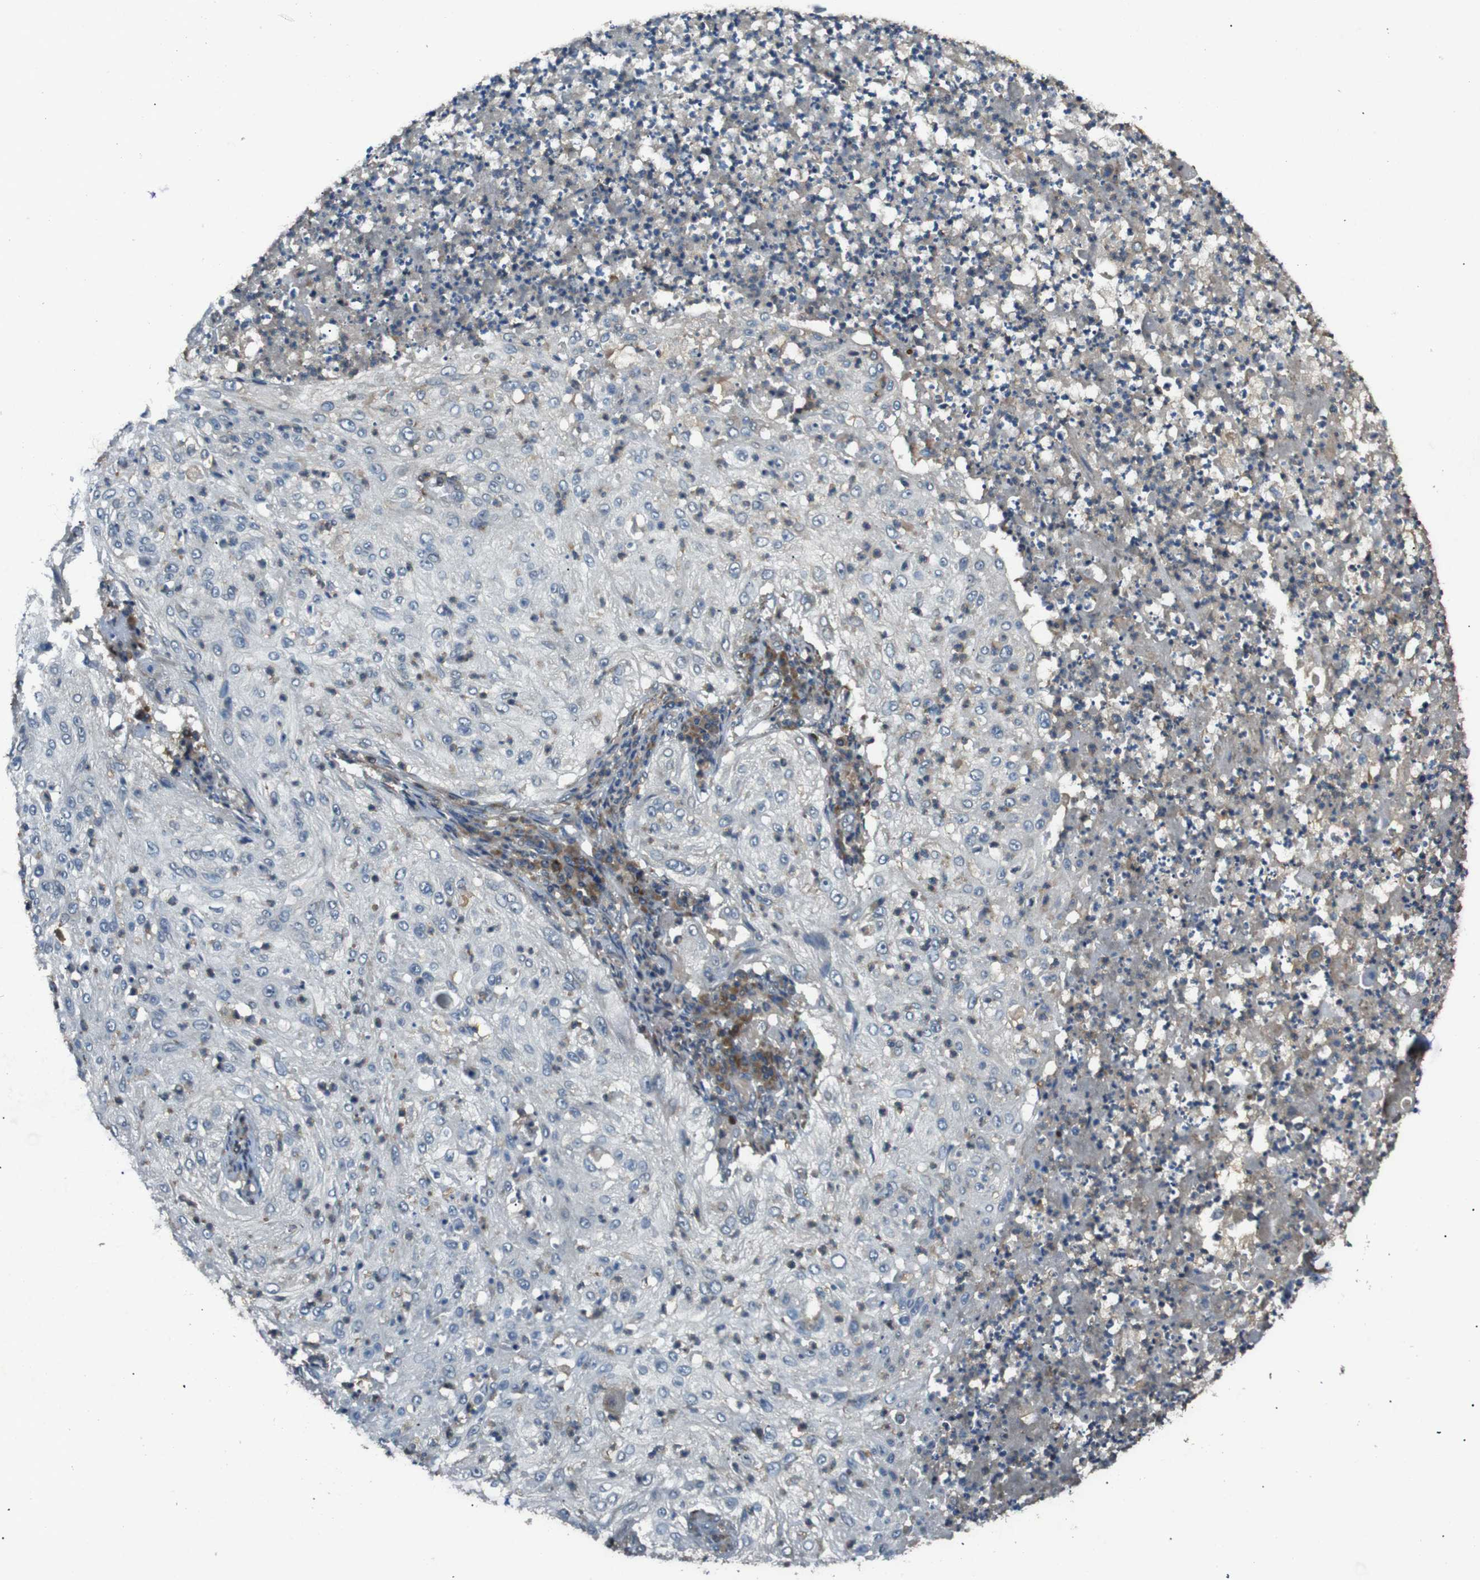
{"staining": {"intensity": "negative", "quantity": "none", "location": "none"}, "tissue": "lung cancer", "cell_type": "Tumor cells", "image_type": "cancer", "snomed": [{"axis": "morphology", "description": "Inflammation, NOS"}, {"axis": "morphology", "description": "Squamous cell carcinoma, NOS"}, {"axis": "topography", "description": "Lymph node"}, {"axis": "topography", "description": "Soft tissue"}, {"axis": "topography", "description": "Lung"}], "caption": "Histopathology image shows no protein staining in tumor cells of lung squamous cell carcinoma tissue.", "gene": "ARHGAP24", "patient": {"sex": "male", "age": 66}}